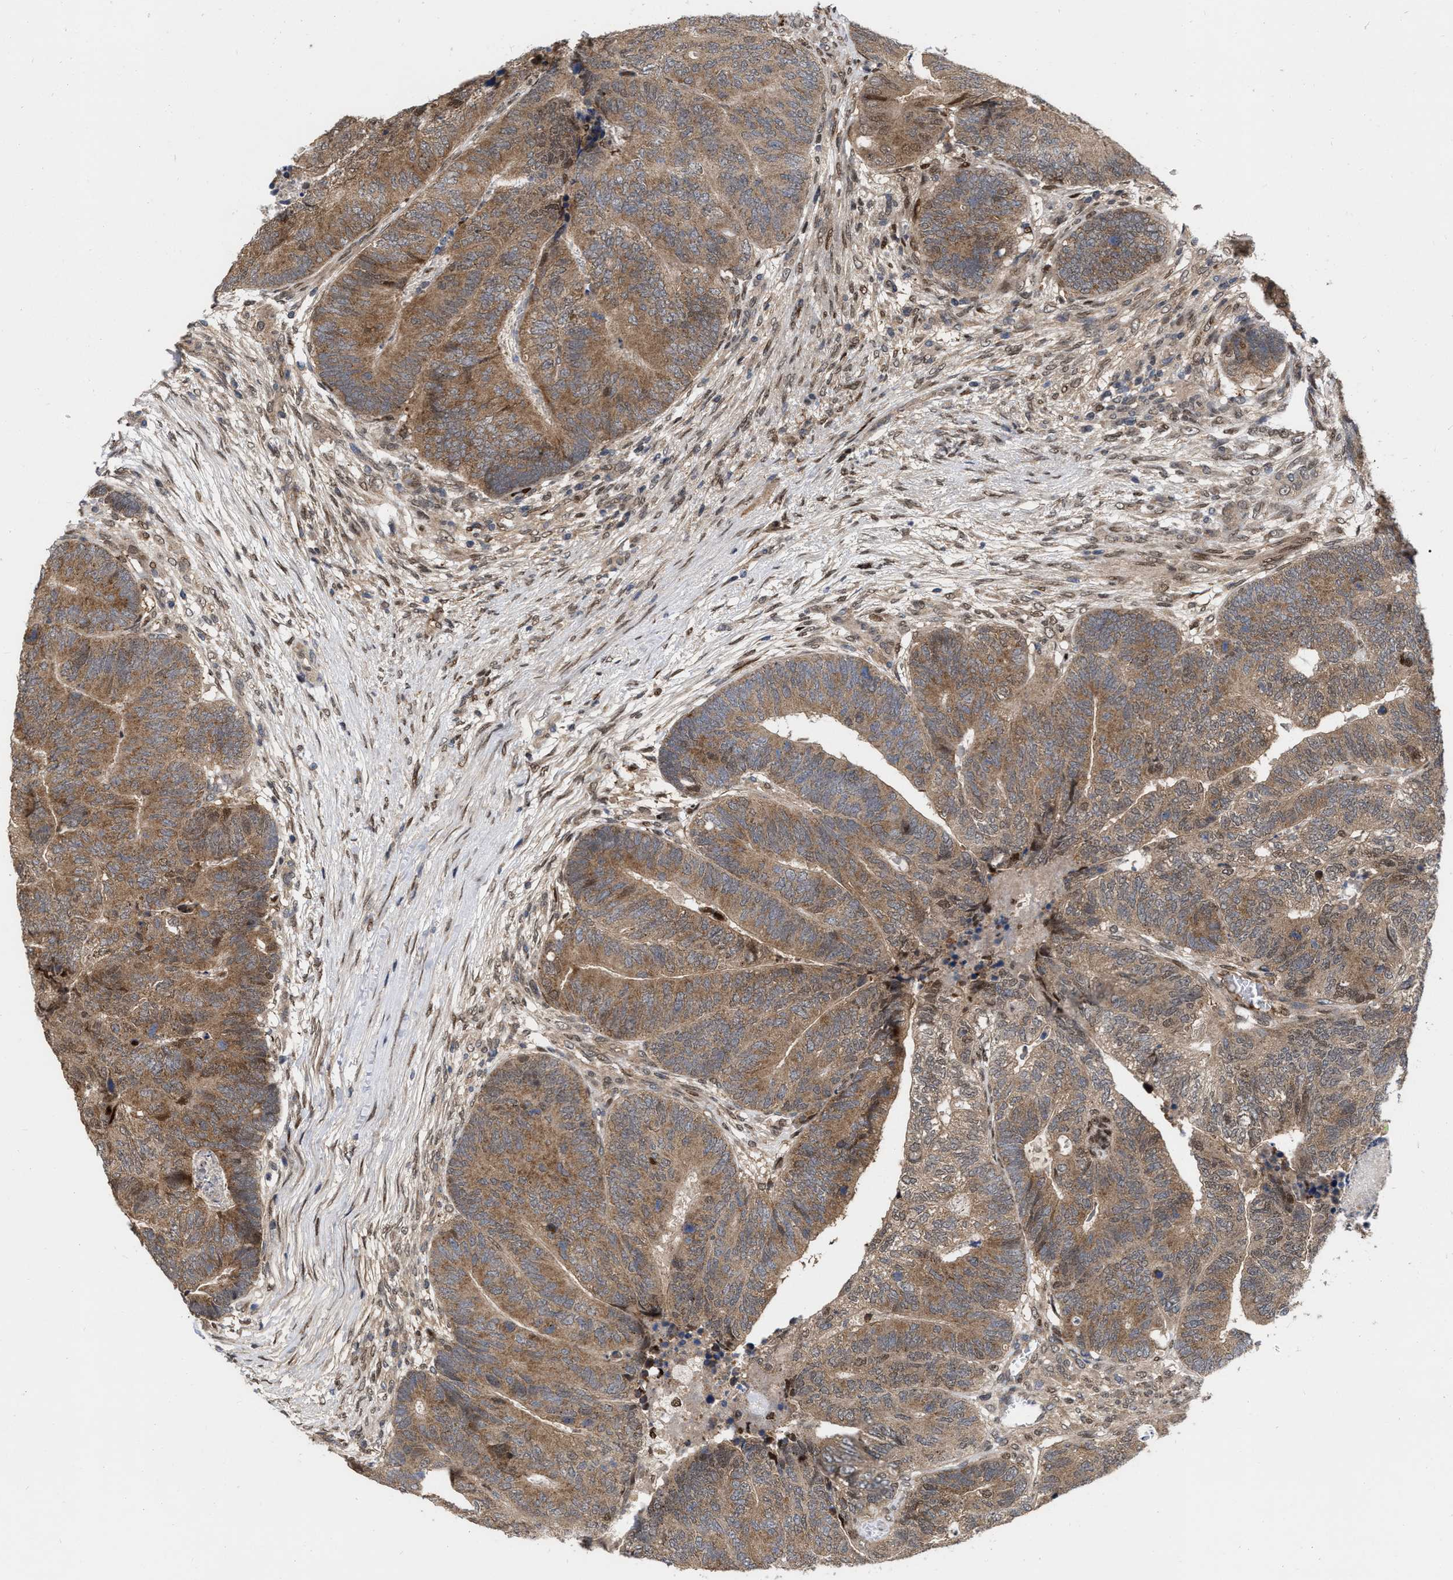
{"staining": {"intensity": "weak", "quantity": ">75%", "location": "cytoplasmic/membranous,nuclear"}, "tissue": "colorectal cancer", "cell_type": "Tumor cells", "image_type": "cancer", "snomed": [{"axis": "morphology", "description": "Adenocarcinoma, NOS"}, {"axis": "topography", "description": "Colon"}], "caption": "The micrograph reveals staining of colorectal adenocarcinoma, revealing weak cytoplasmic/membranous and nuclear protein positivity (brown color) within tumor cells.", "gene": "MDM4", "patient": {"sex": "female", "age": 67}}